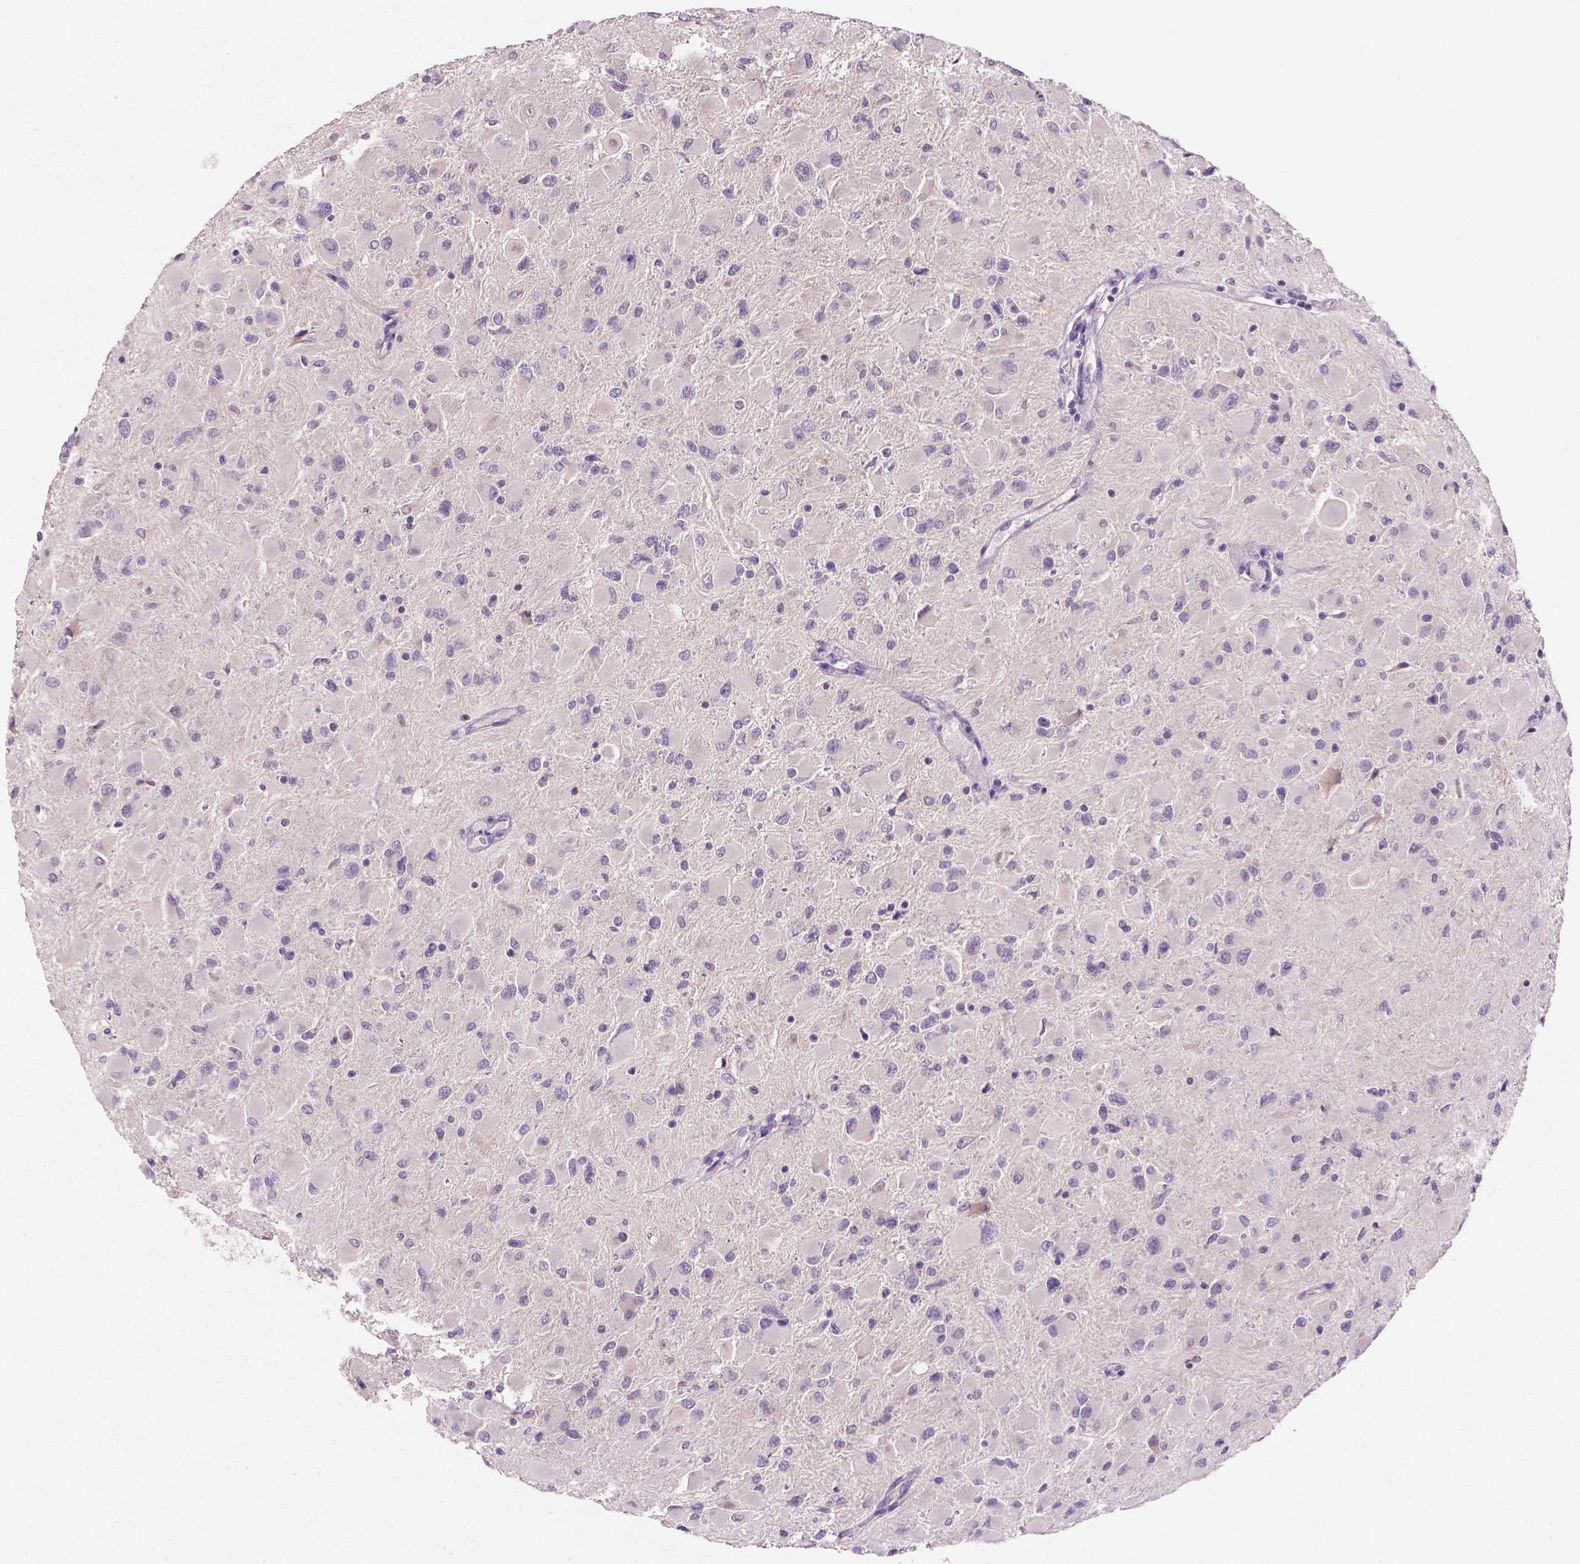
{"staining": {"intensity": "negative", "quantity": "none", "location": "none"}, "tissue": "glioma", "cell_type": "Tumor cells", "image_type": "cancer", "snomed": [{"axis": "morphology", "description": "Glioma, malignant, High grade"}, {"axis": "topography", "description": "Cerebral cortex"}], "caption": "IHC micrograph of glioma stained for a protein (brown), which demonstrates no expression in tumor cells.", "gene": "FASN", "patient": {"sex": "female", "age": 36}}